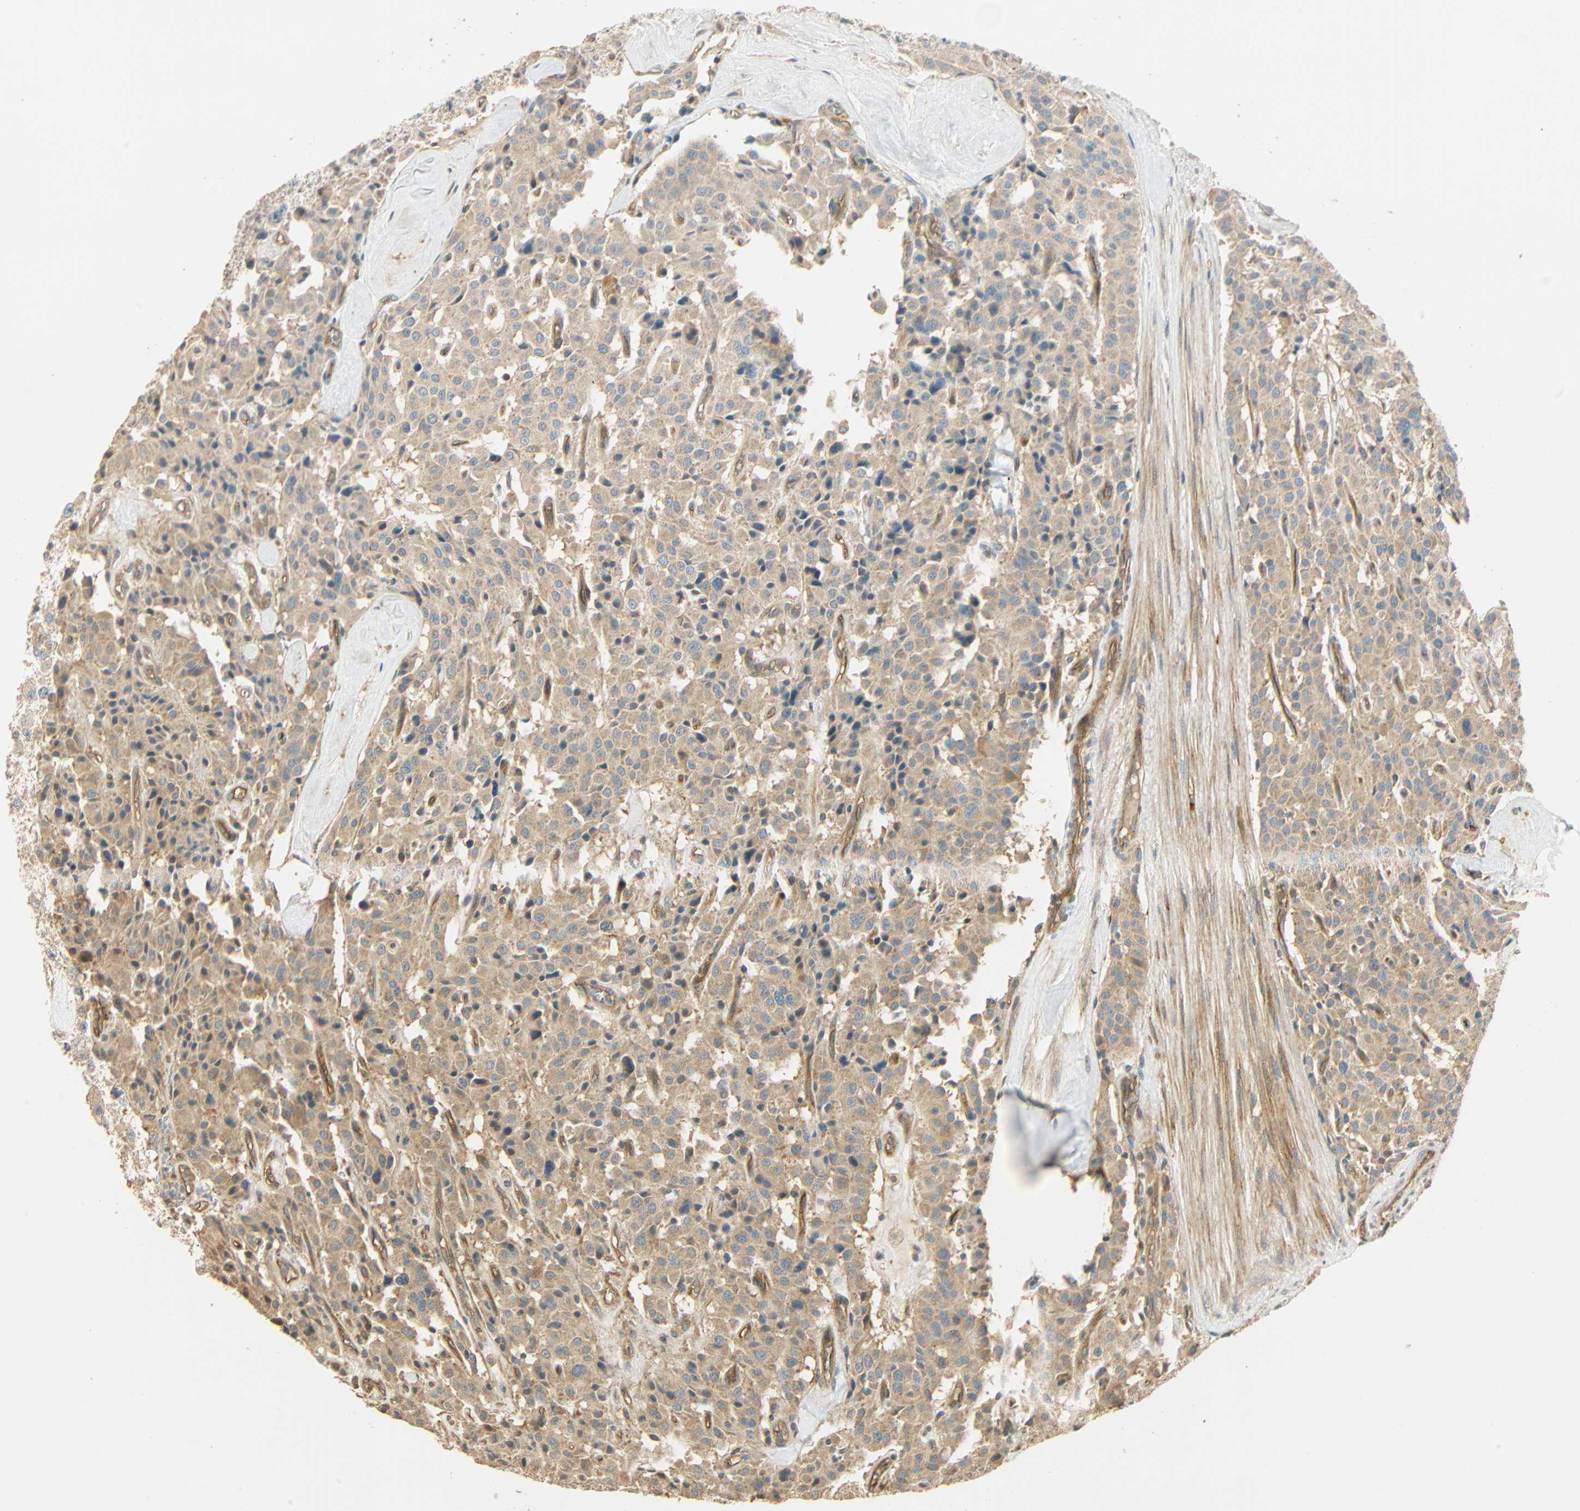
{"staining": {"intensity": "weak", "quantity": ">75%", "location": "cytoplasmic/membranous"}, "tissue": "carcinoid", "cell_type": "Tumor cells", "image_type": "cancer", "snomed": [{"axis": "morphology", "description": "Carcinoid, malignant, NOS"}, {"axis": "topography", "description": "Lung"}], "caption": "Human carcinoid stained for a protein (brown) reveals weak cytoplasmic/membranous positive positivity in approximately >75% of tumor cells.", "gene": "GALK1", "patient": {"sex": "male", "age": 30}}